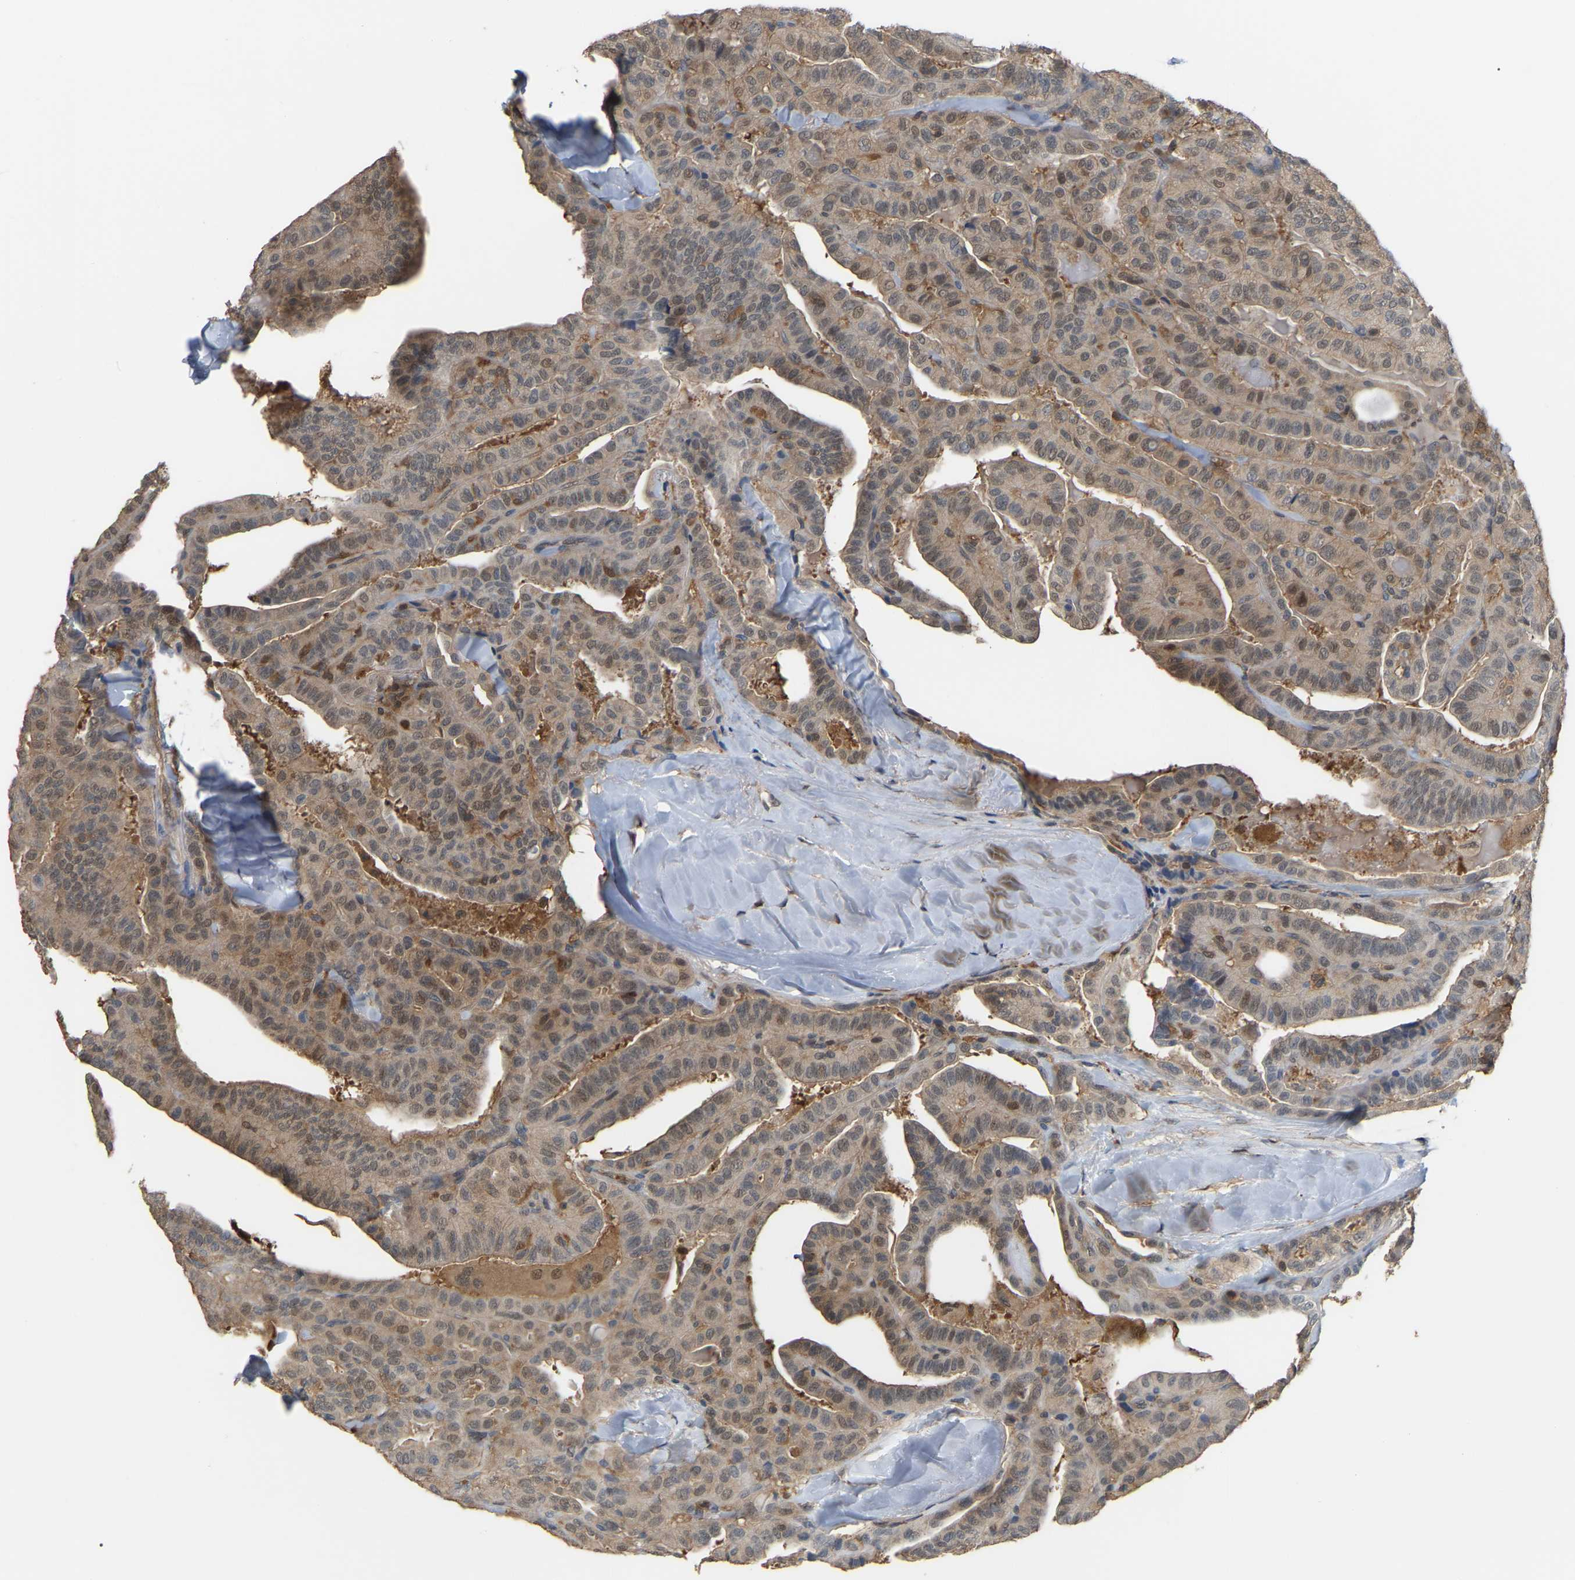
{"staining": {"intensity": "weak", "quantity": ">75%", "location": "cytoplasmic/membranous"}, "tissue": "thyroid cancer", "cell_type": "Tumor cells", "image_type": "cancer", "snomed": [{"axis": "morphology", "description": "Papillary adenocarcinoma, NOS"}, {"axis": "topography", "description": "Thyroid gland"}], "caption": "Human thyroid cancer (papillary adenocarcinoma) stained with a brown dye reveals weak cytoplasmic/membranous positive expression in about >75% of tumor cells.", "gene": "MTPN", "patient": {"sex": "male", "age": 77}}